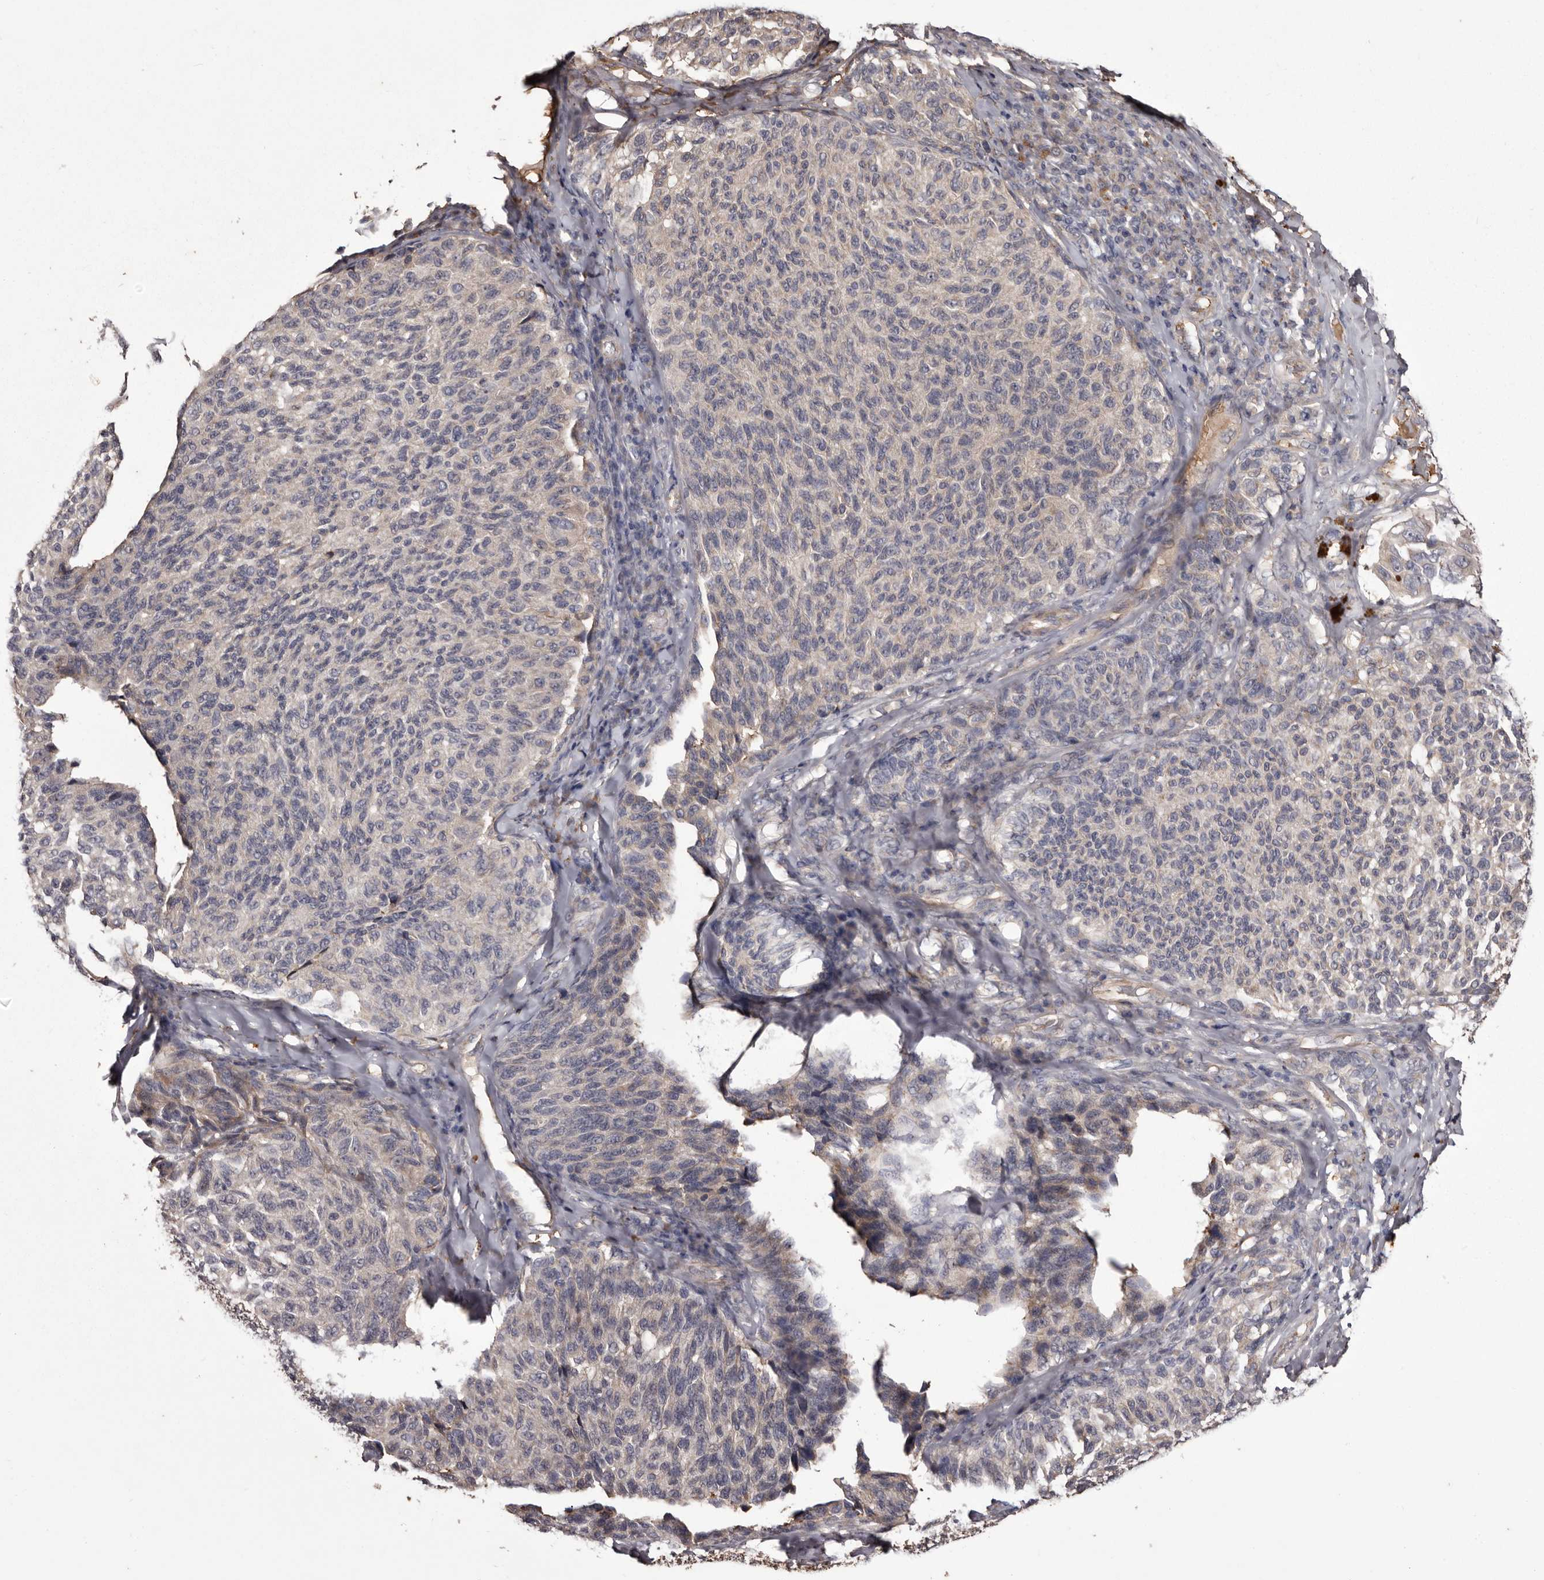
{"staining": {"intensity": "negative", "quantity": "none", "location": "none"}, "tissue": "melanoma", "cell_type": "Tumor cells", "image_type": "cancer", "snomed": [{"axis": "morphology", "description": "Malignant melanoma, NOS"}, {"axis": "topography", "description": "Skin"}], "caption": "An image of human malignant melanoma is negative for staining in tumor cells.", "gene": "CYP1B1", "patient": {"sex": "female", "age": 73}}